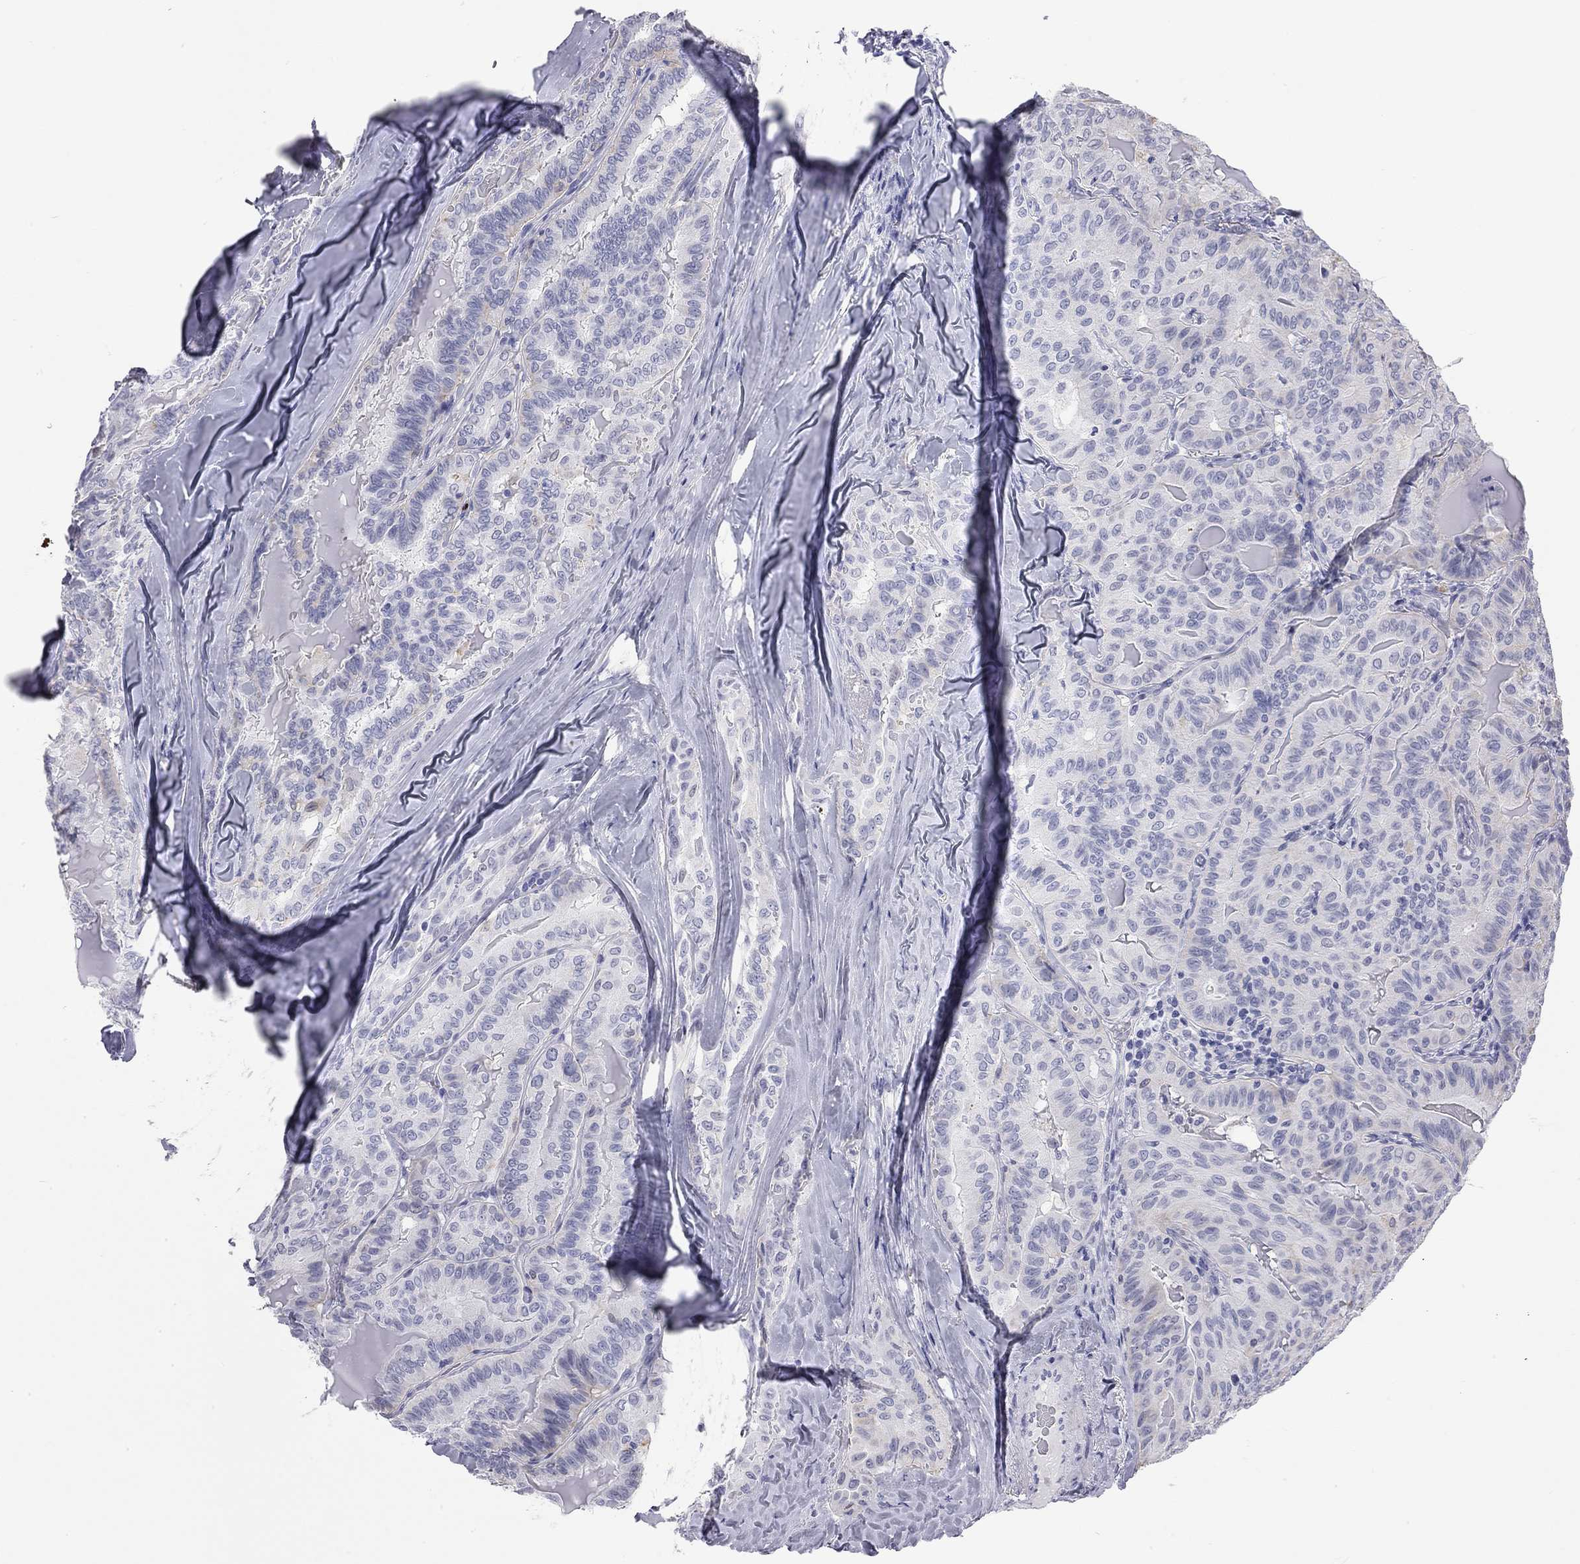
{"staining": {"intensity": "negative", "quantity": "none", "location": "none"}, "tissue": "thyroid cancer", "cell_type": "Tumor cells", "image_type": "cancer", "snomed": [{"axis": "morphology", "description": "Papillary adenocarcinoma, NOS"}, {"axis": "topography", "description": "Thyroid gland"}], "caption": "Immunohistochemistry (IHC) photomicrograph of neoplastic tissue: thyroid papillary adenocarcinoma stained with DAB (3,3'-diaminobenzidine) shows no significant protein expression in tumor cells.", "gene": "AK8", "patient": {"sex": "female", "age": 68}}